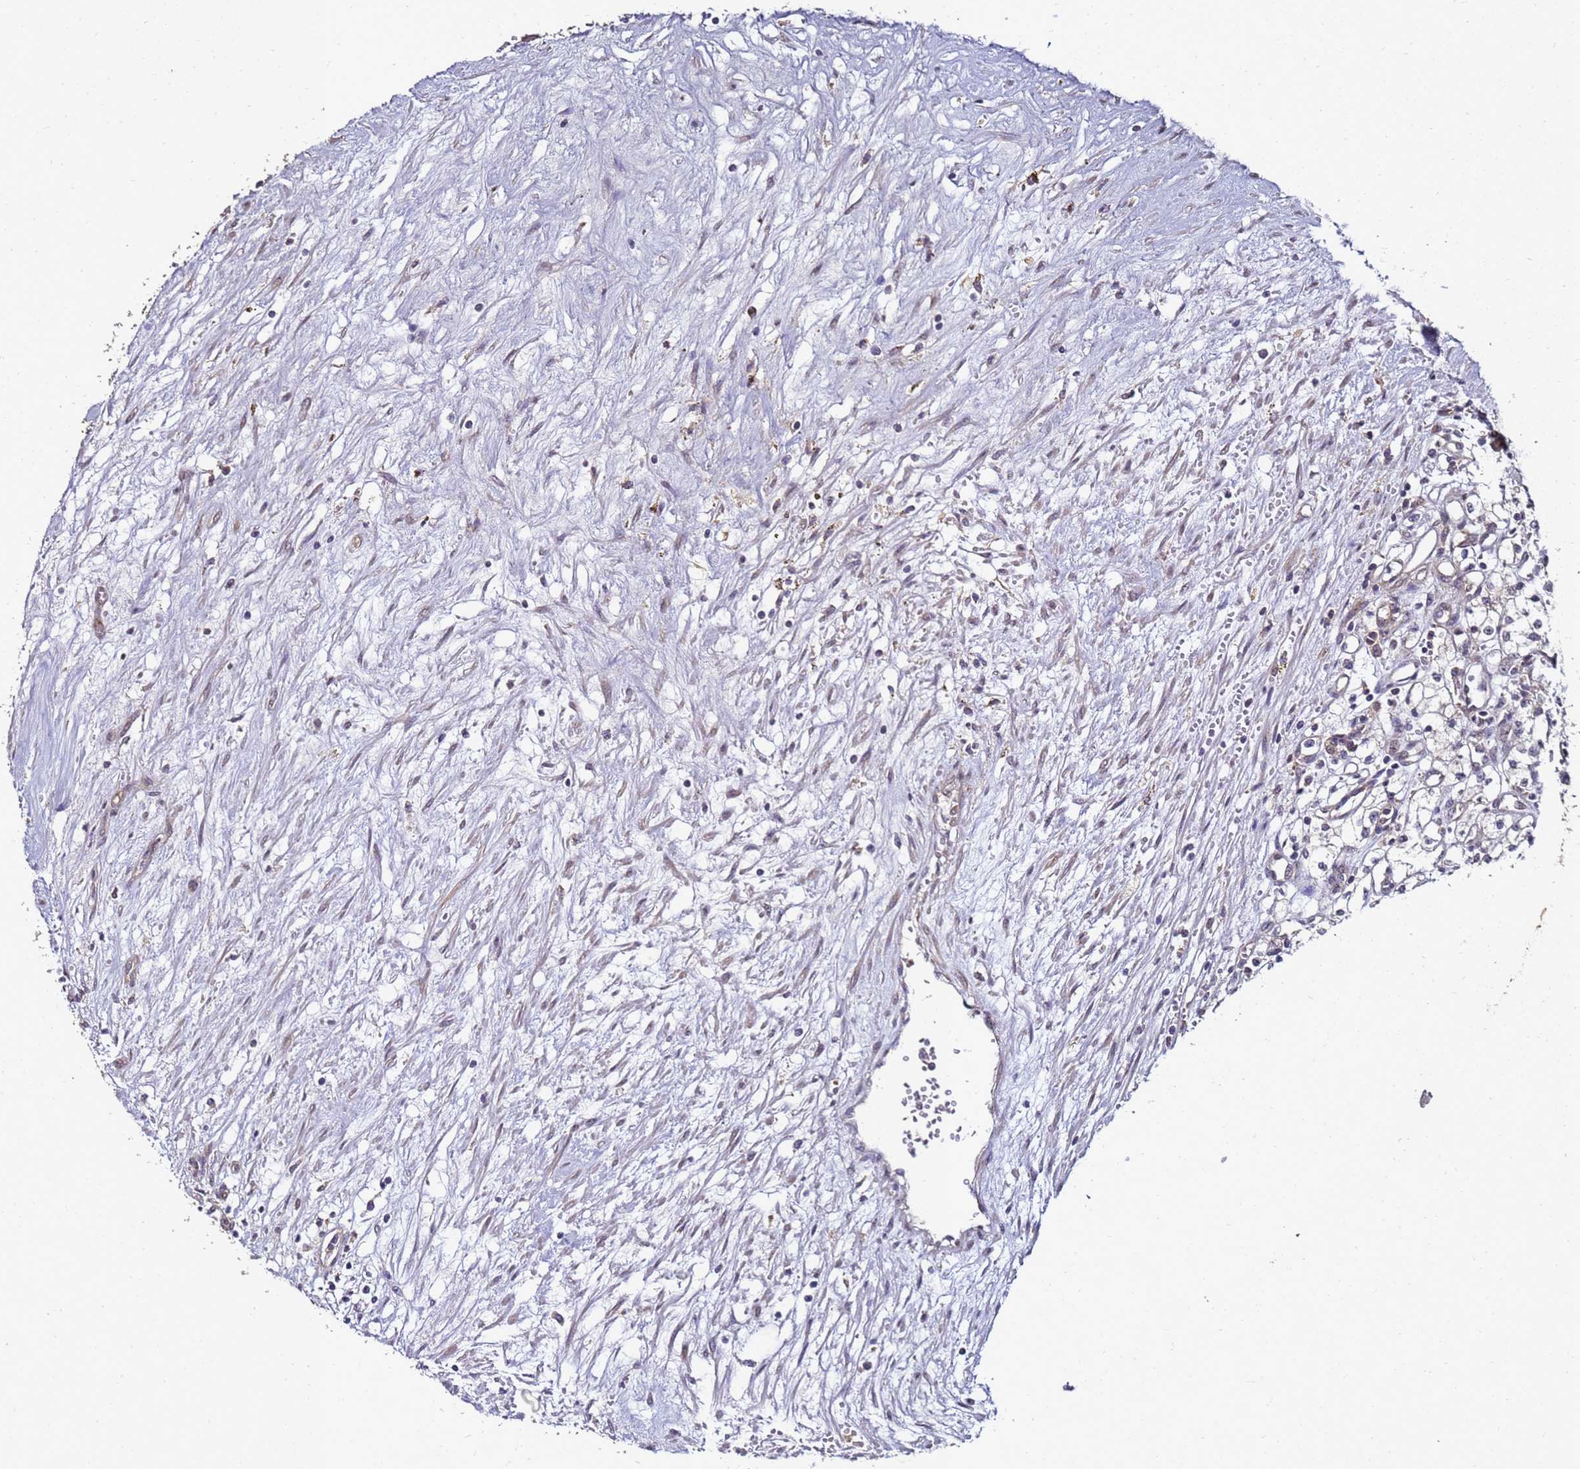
{"staining": {"intensity": "negative", "quantity": "none", "location": "none"}, "tissue": "renal cancer", "cell_type": "Tumor cells", "image_type": "cancer", "snomed": [{"axis": "morphology", "description": "Adenocarcinoma, NOS"}, {"axis": "topography", "description": "Kidney"}], "caption": "This is an IHC histopathology image of renal adenocarcinoma. There is no positivity in tumor cells.", "gene": "ANKRD17", "patient": {"sex": "male", "age": 59}}